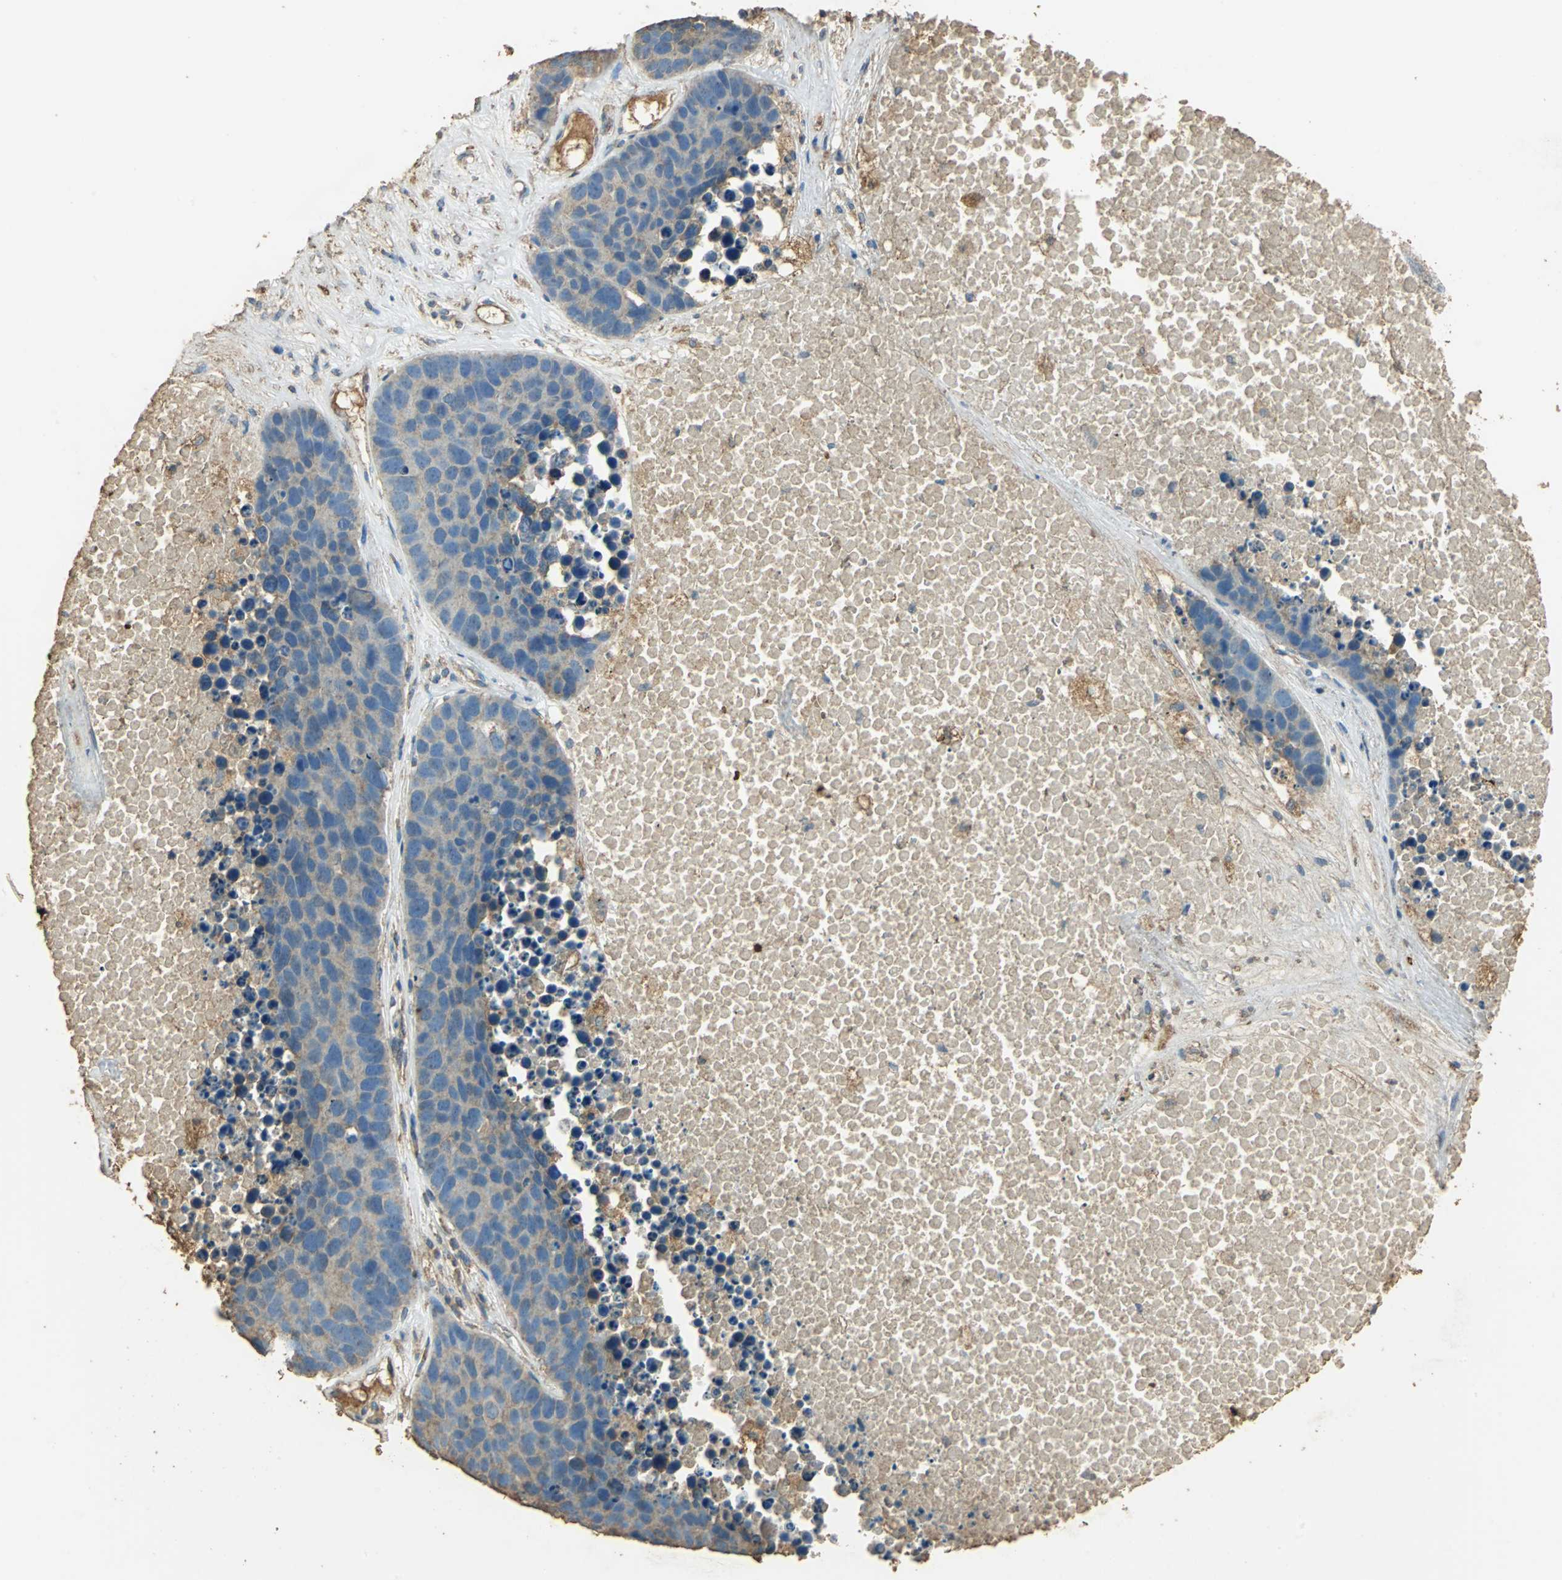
{"staining": {"intensity": "weak", "quantity": ">75%", "location": "cytoplasmic/membranous"}, "tissue": "carcinoid", "cell_type": "Tumor cells", "image_type": "cancer", "snomed": [{"axis": "morphology", "description": "Carcinoid, malignant, NOS"}, {"axis": "topography", "description": "Lung"}], "caption": "Carcinoid (malignant) was stained to show a protein in brown. There is low levels of weak cytoplasmic/membranous positivity in approximately >75% of tumor cells.", "gene": "TRAPPC2", "patient": {"sex": "male", "age": 60}}